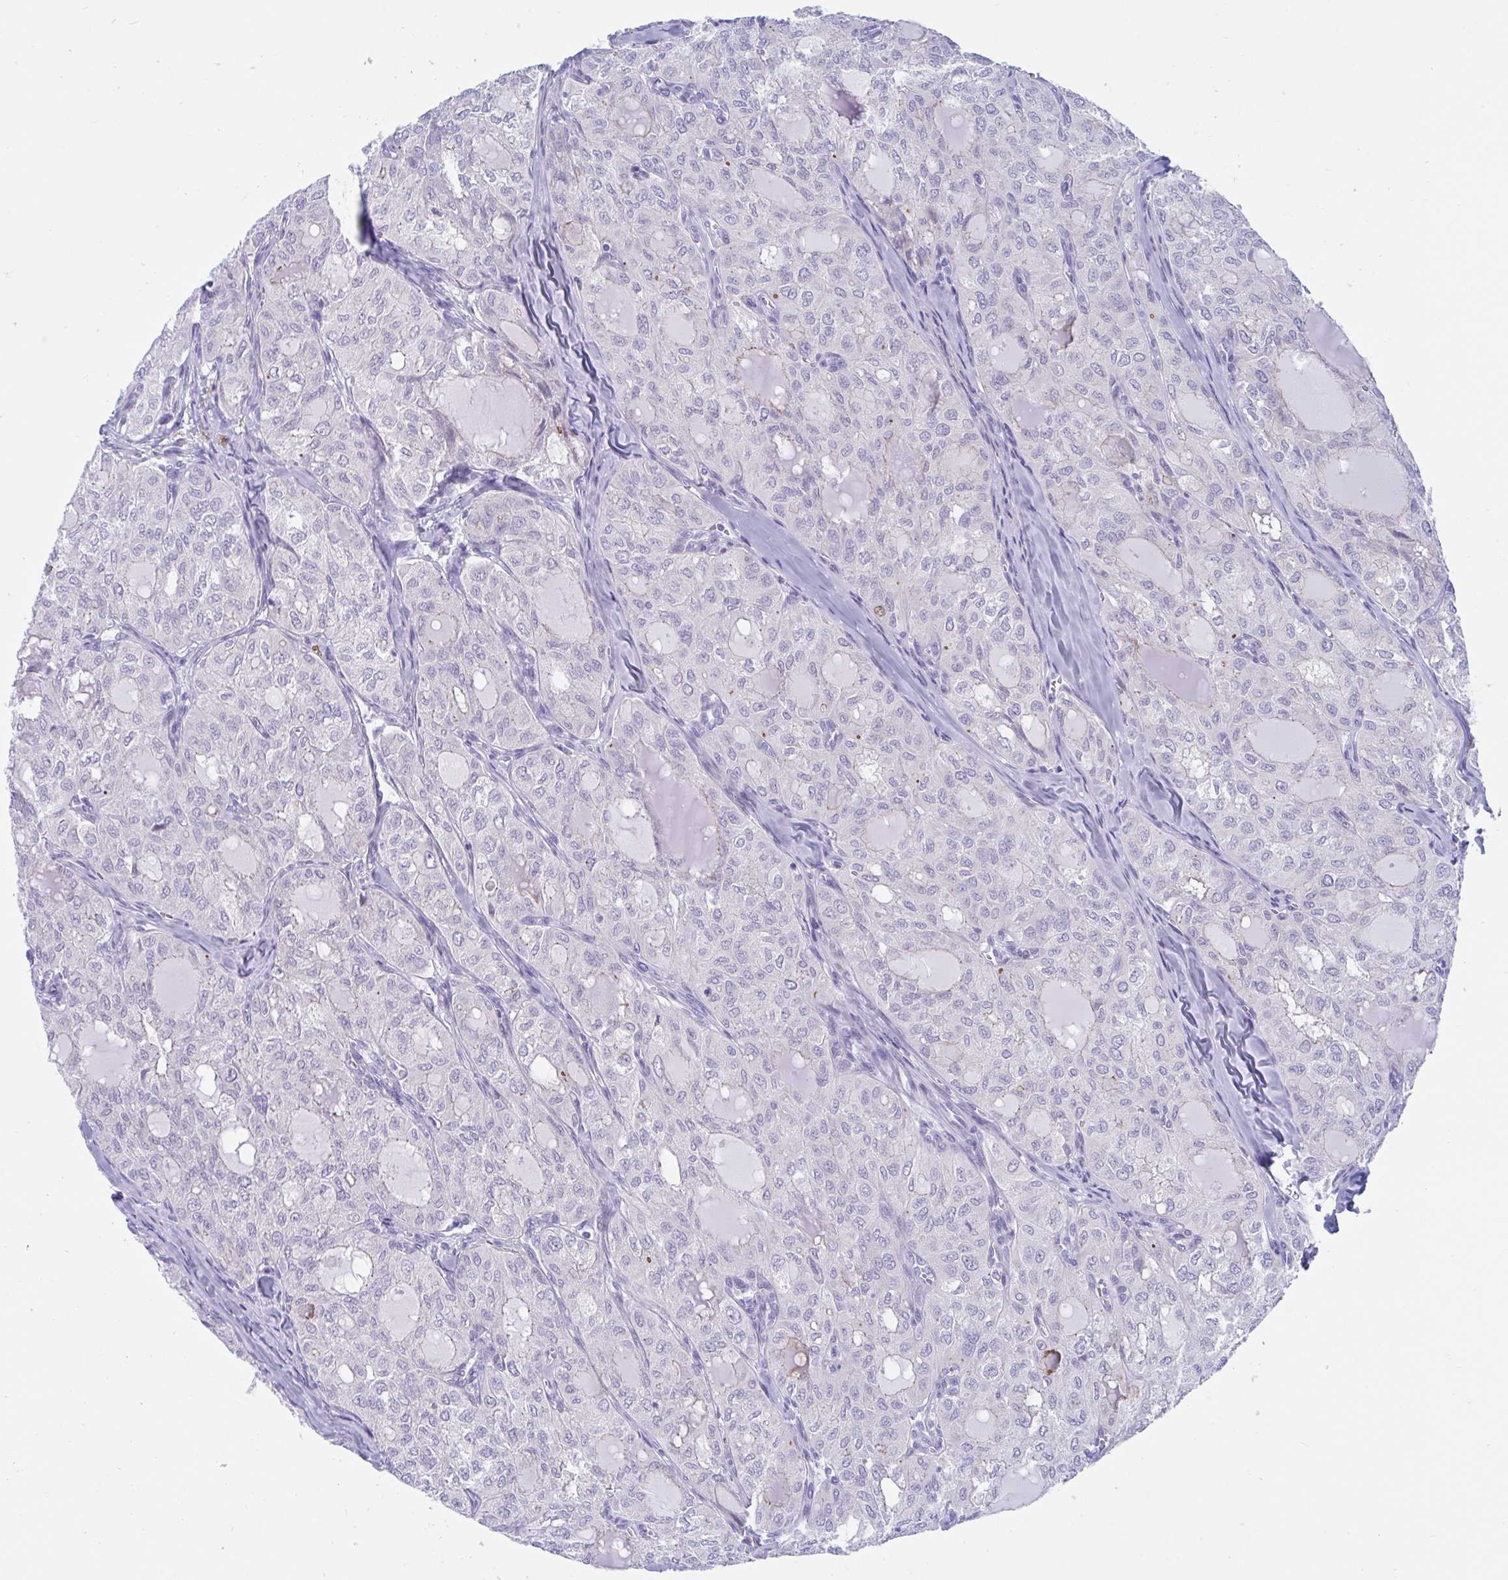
{"staining": {"intensity": "negative", "quantity": "none", "location": "none"}, "tissue": "thyroid cancer", "cell_type": "Tumor cells", "image_type": "cancer", "snomed": [{"axis": "morphology", "description": "Follicular adenoma carcinoma, NOS"}, {"axis": "topography", "description": "Thyroid gland"}], "caption": "IHC of human follicular adenoma carcinoma (thyroid) reveals no expression in tumor cells.", "gene": "TTC30B", "patient": {"sex": "male", "age": 75}}